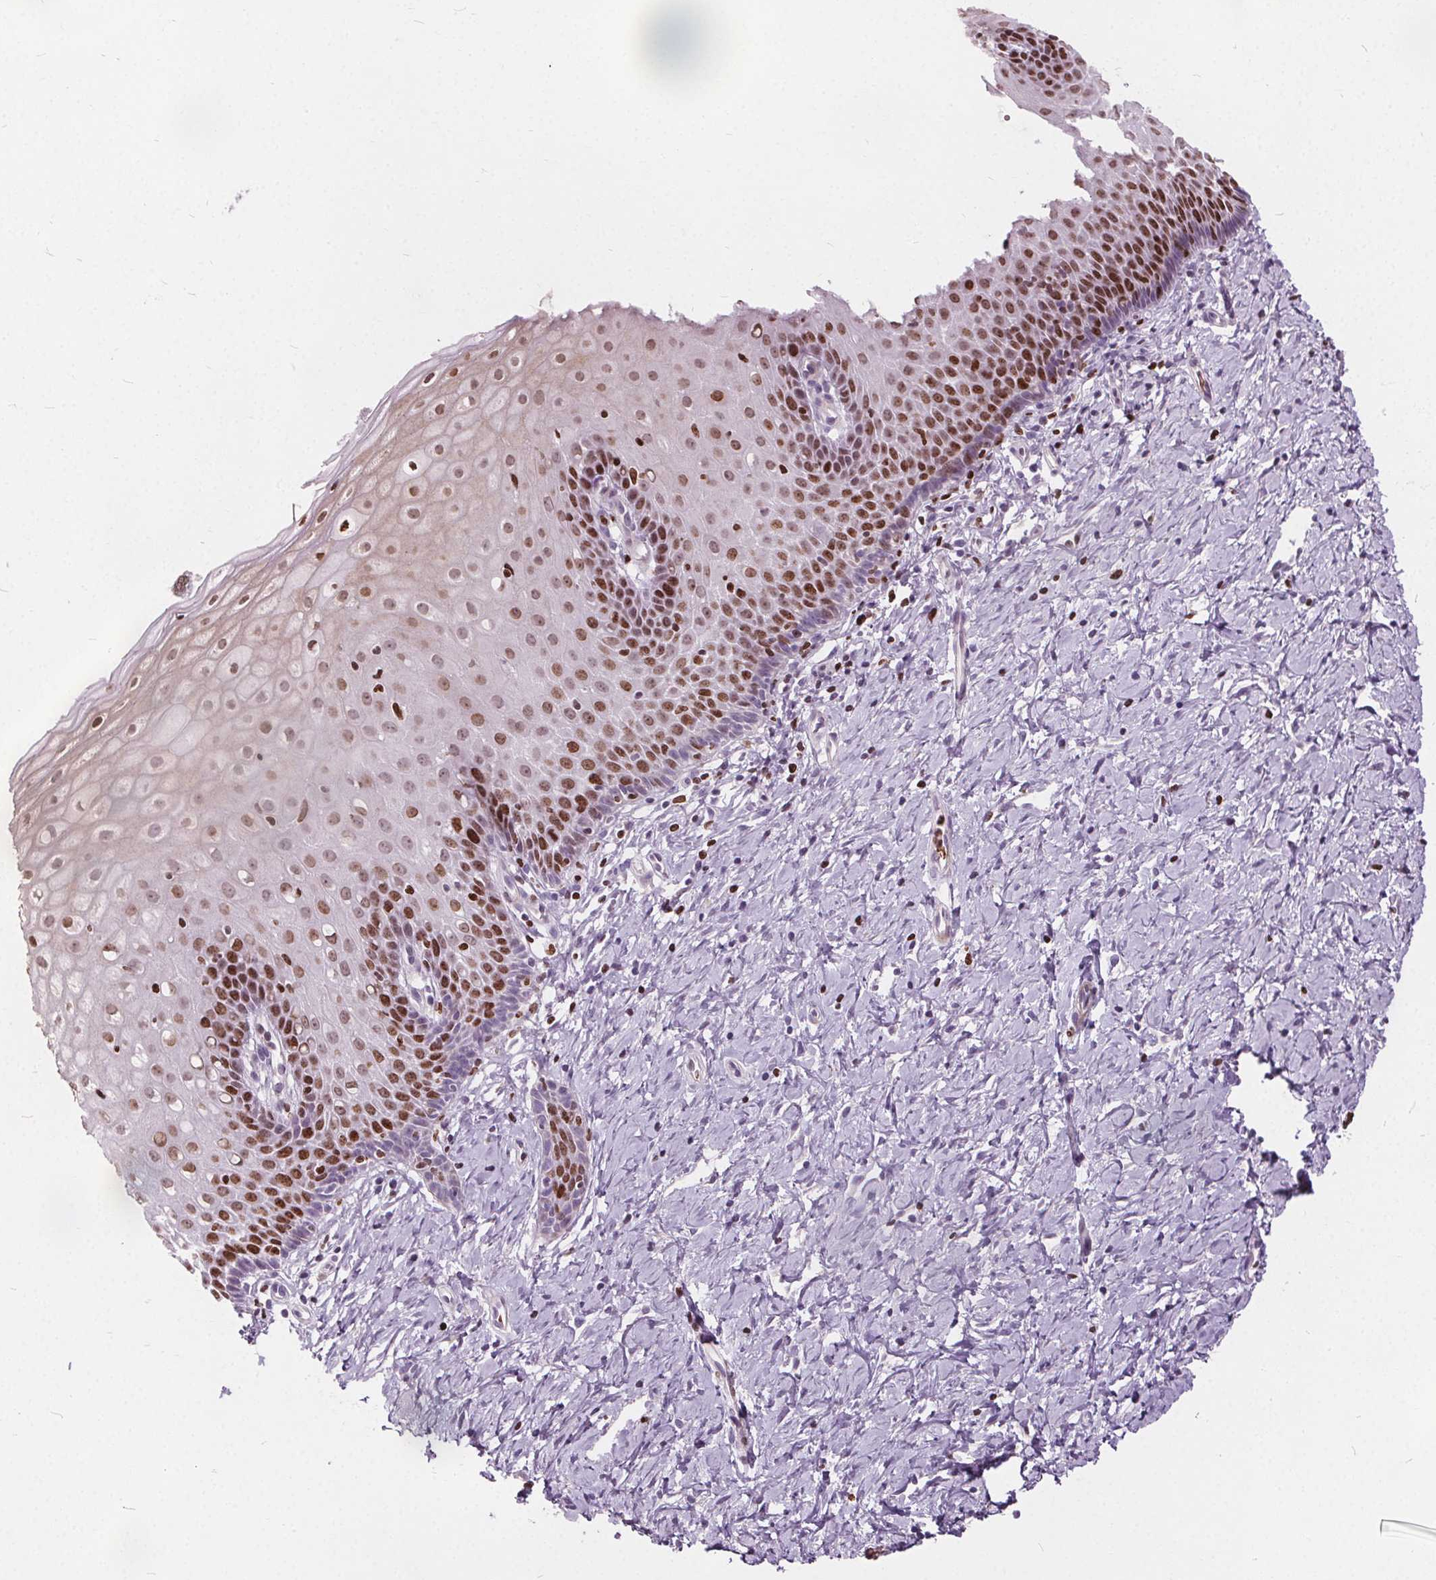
{"staining": {"intensity": "weak", "quantity": "25%-75%", "location": "nuclear"}, "tissue": "cervix", "cell_type": "Glandular cells", "image_type": "normal", "snomed": [{"axis": "morphology", "description": "Normal tissue, NOS"}, {"axis": "topography", "description": "Cervix"}], "caption": "A high-resolution histopathology image shows immunohistochemistry staining of benign cervix, which reveals weak nuclear expression in about 25%-75% of glandular cells. (brown staining indicates protein expression, while blue staining denotes nuclei).", "gene": "ISLR2", "patient": {"sex": "female", "age": 37}}